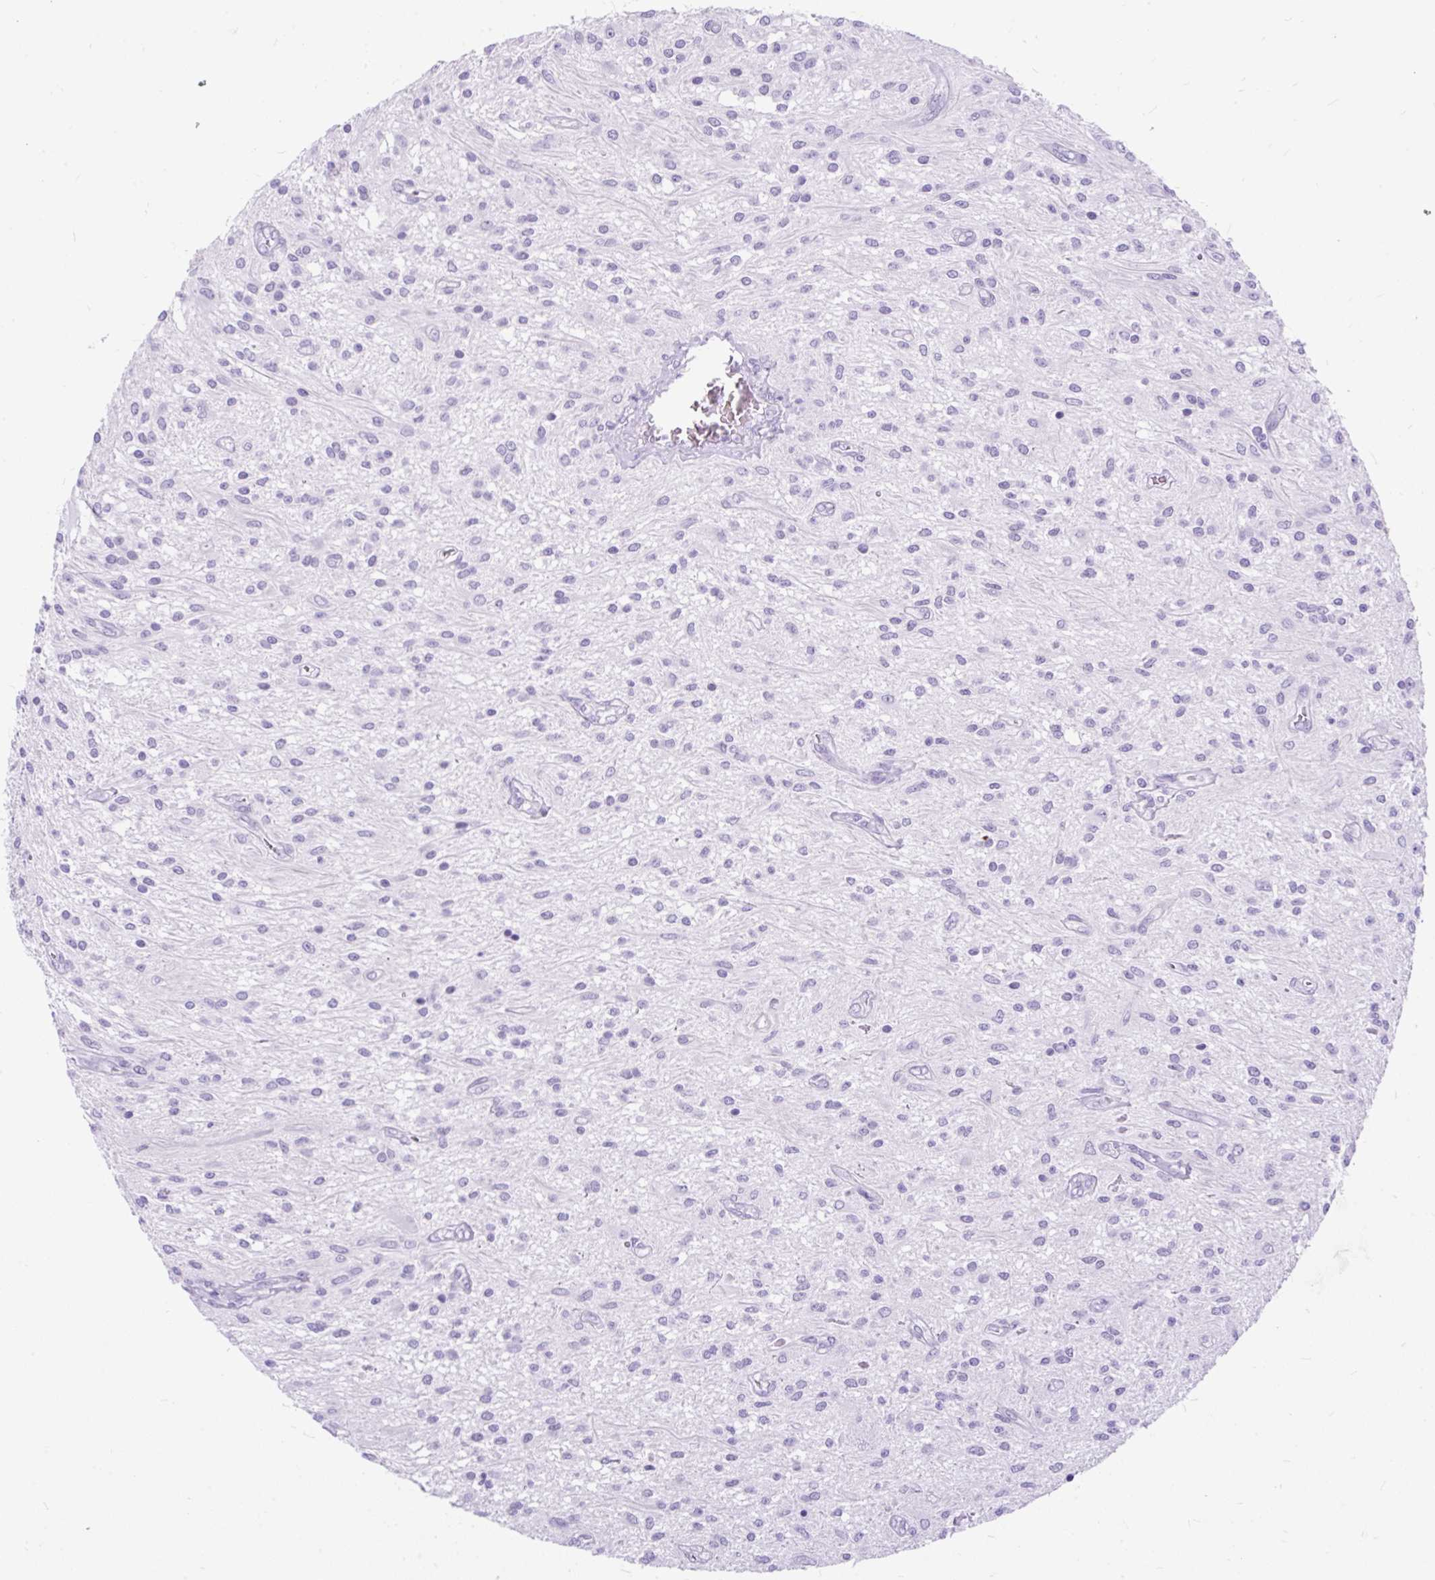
{"staining": {"intensity": "negative", "quantity": "none", "location": "none"}, "tissue": "glioma", "cell_type": "Tumor cells", "image_type": "cancer", "snomed": [{"axis": "morphology", "description": "Glioma, malignant, Low grade"}, {"axis": "topography", "description": "Cerebellum"}], "caption": "Immunohistochemistry micrograph of malignant low-grade glioma stained for a protein (brown), which demonstrates no staining in tumor cells. Brightfield microscopy of immunohistochemistry stained with DAB (3,3'-diaminobenzidine) (brown) and hematoxylin (blue), captured at high magnification.", "gene": "SCGB1A1", "patient": {"sex": "female", "age": 14}}